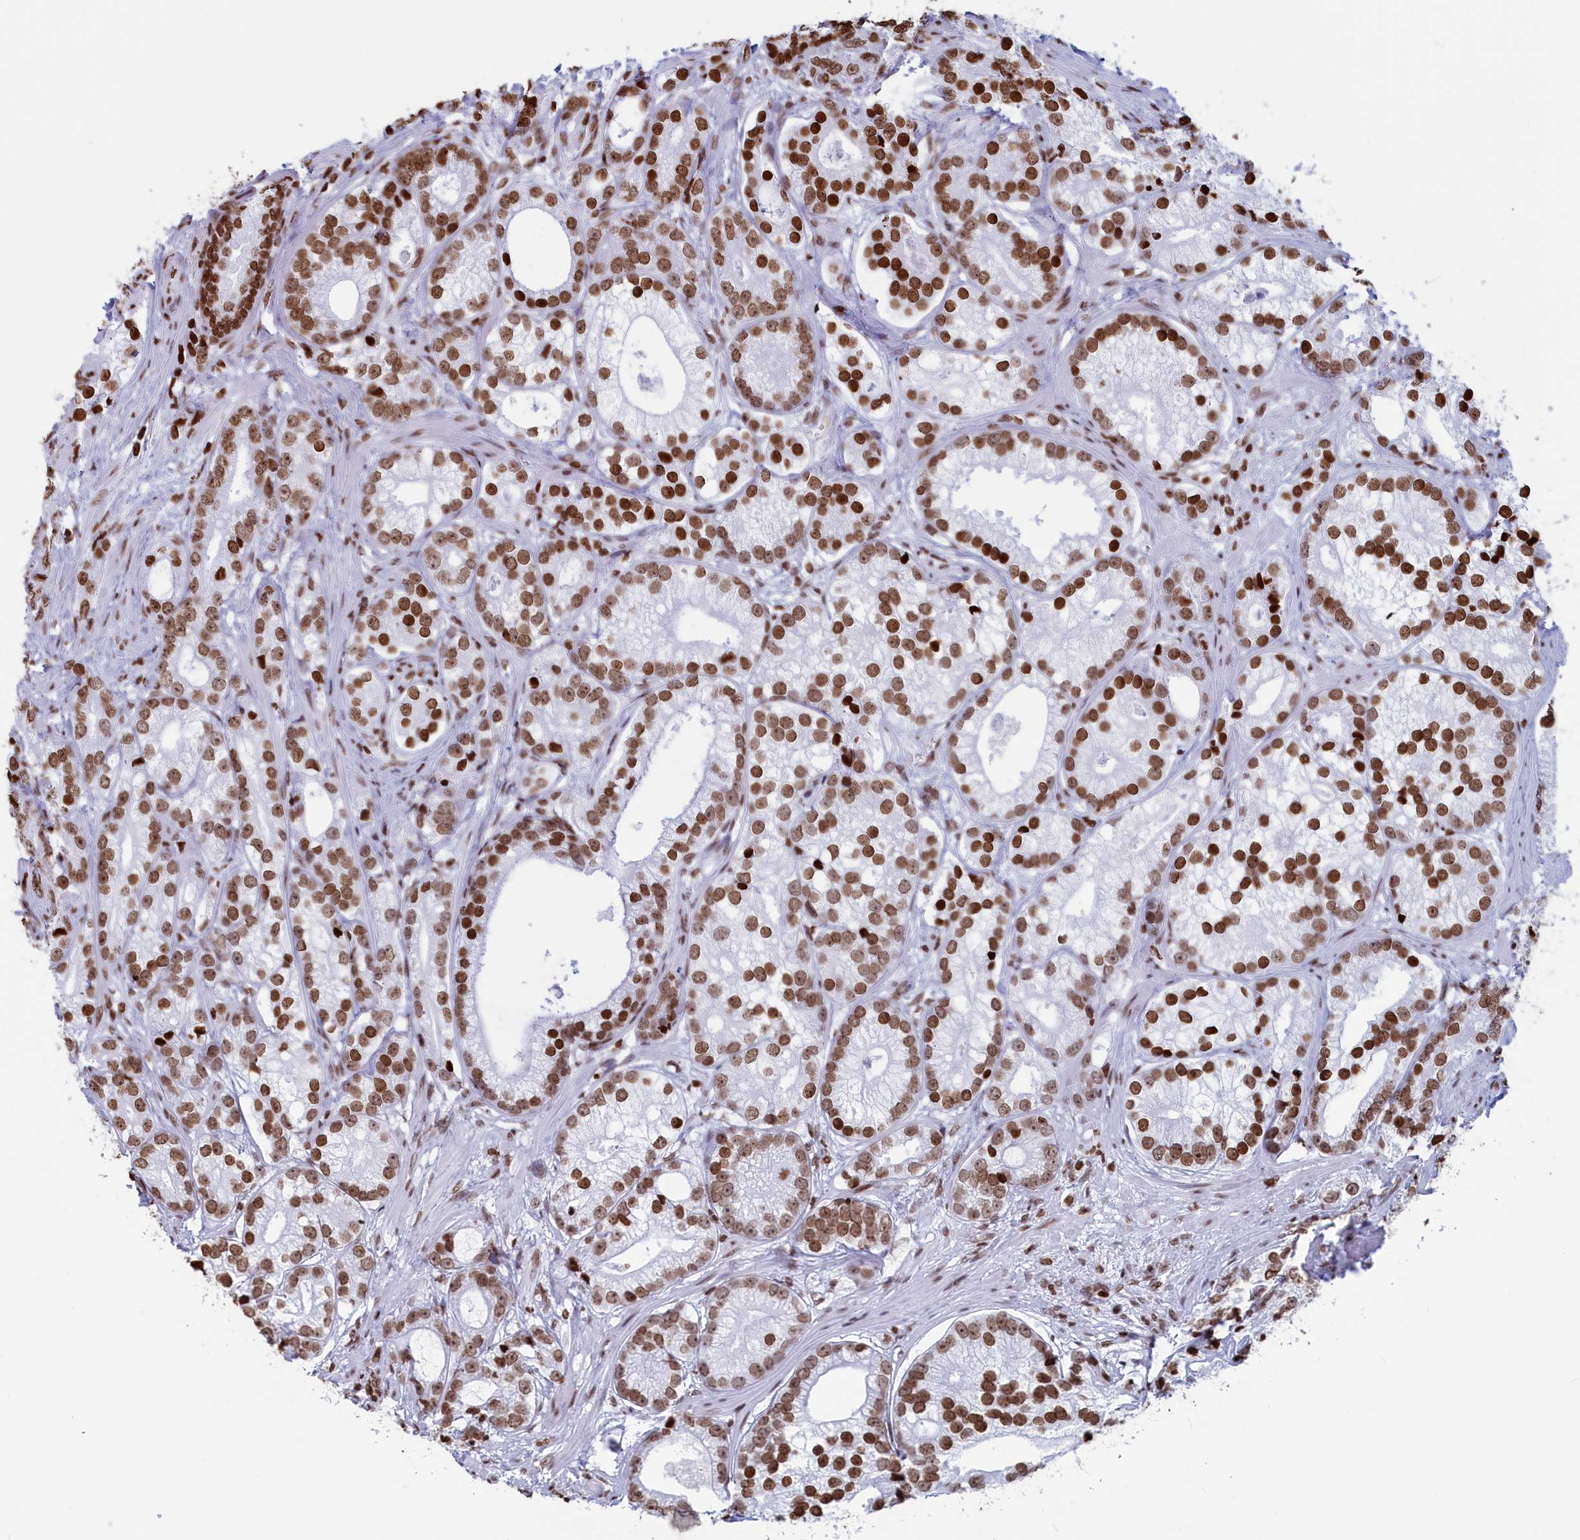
{"staining": {"intensity": "moderate", "quantity": ">75%", "location": "nuclear"}, "tissue": "prostate cancer", "cell_type": "Tumor cells", "image_type": "cancer", "snomed": [{"axis": "morphology", "description": "Adenocarcinoma, High grade"}, {"axis": "topography", "description": "Prostate"}], "caption": "IHC of prostate cancer (high-grade adenocarcinoma) exhibits medium levels of moderate nuclear staining in about >75% of tumor cells.", "gene": "APOBEC3A", "patient": {"sex": "male", "age": 75}}